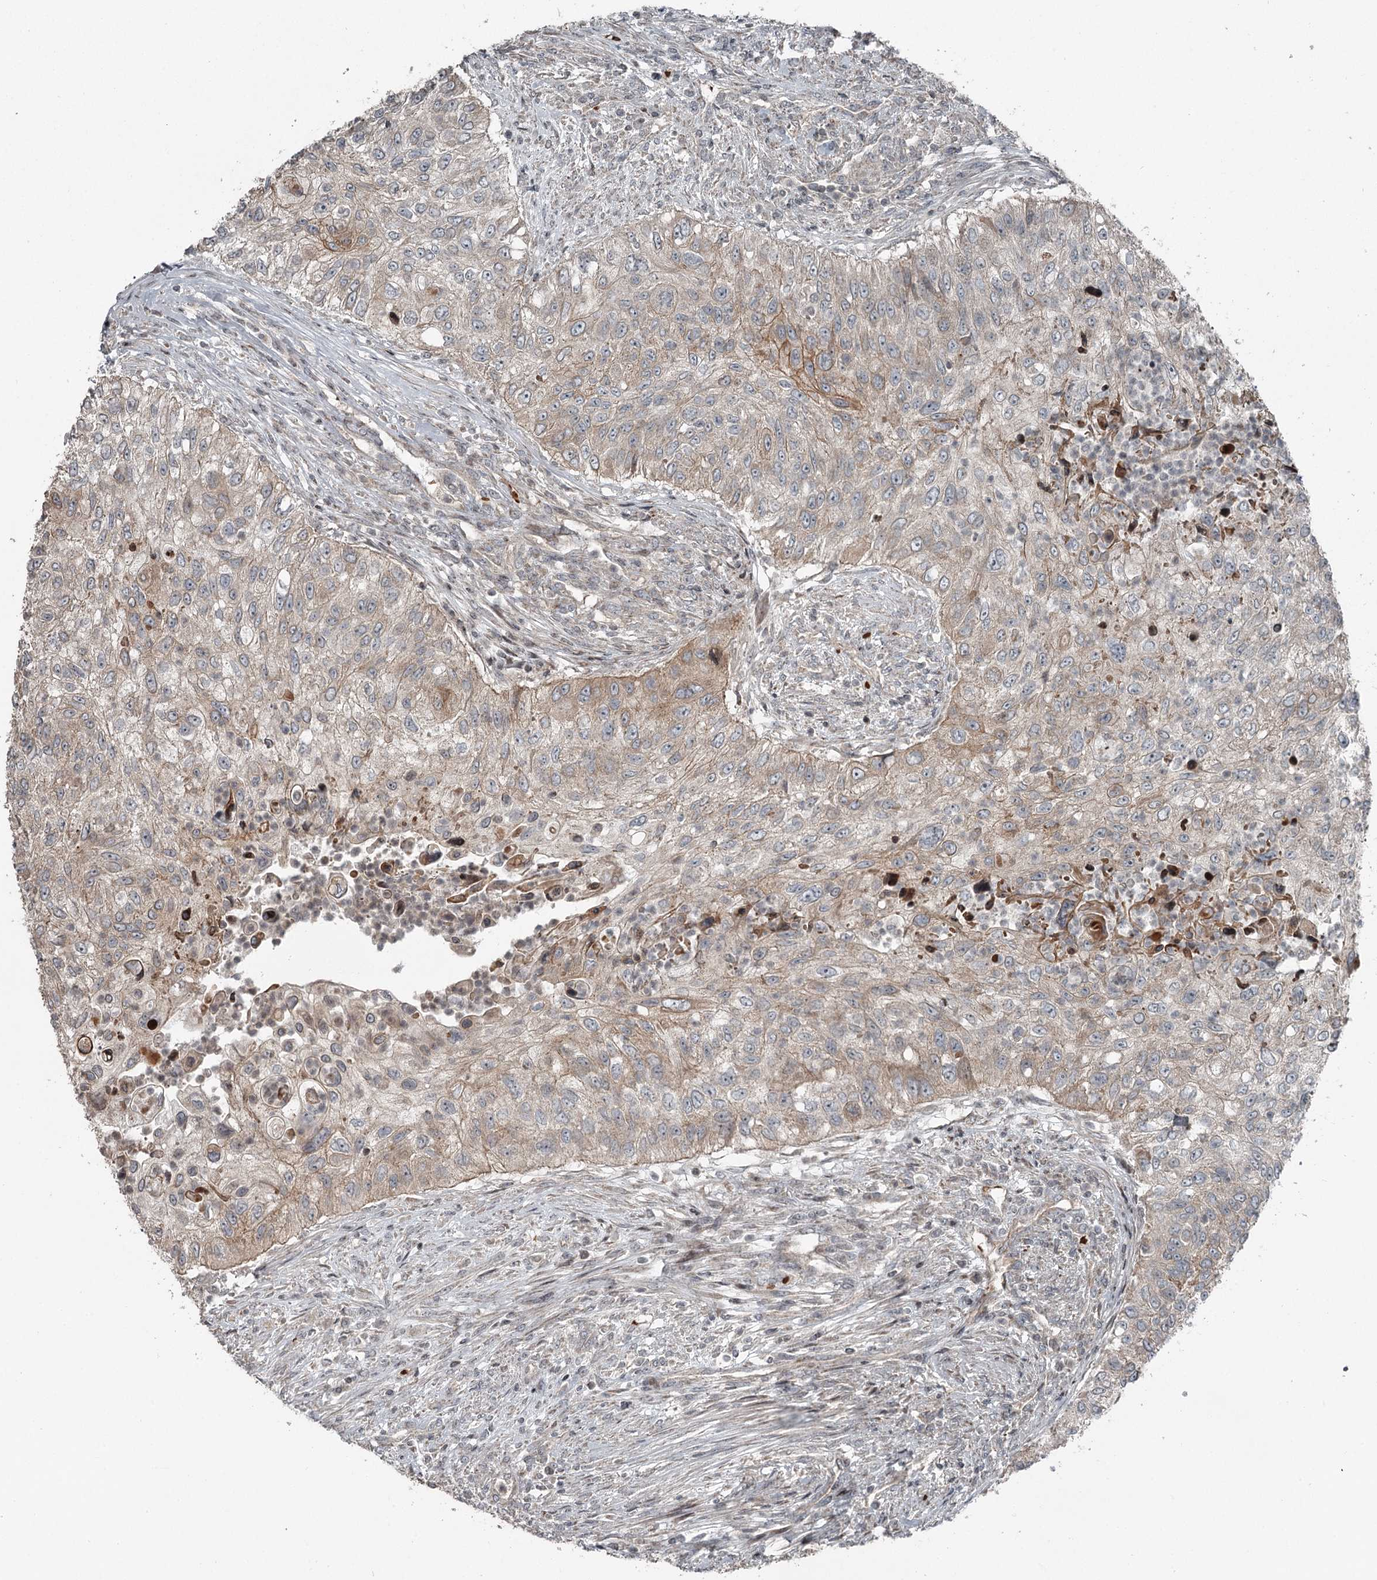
{"staining": {"intensity": "weak", "quantity": "25%-75%", "location": "cytoplasmic/membranous"}, "tissue": "urothelial cancer", "cell_type": "Tumor cells", "image_type": "cancer", "snomed": [{"axis": "morphology", "description": "Urothelial carcinoma, High grade"}, {"axis": "topography", "description": "Urinary bladder"}], "caption": "Tumor cells reveal weak cytoplasmic/membranous positivity in about 25%-75% of cells in high-grade urothelial carcinoma.", "gene": "RASSF8", "patient": {"sex": "female", "age": 60}}